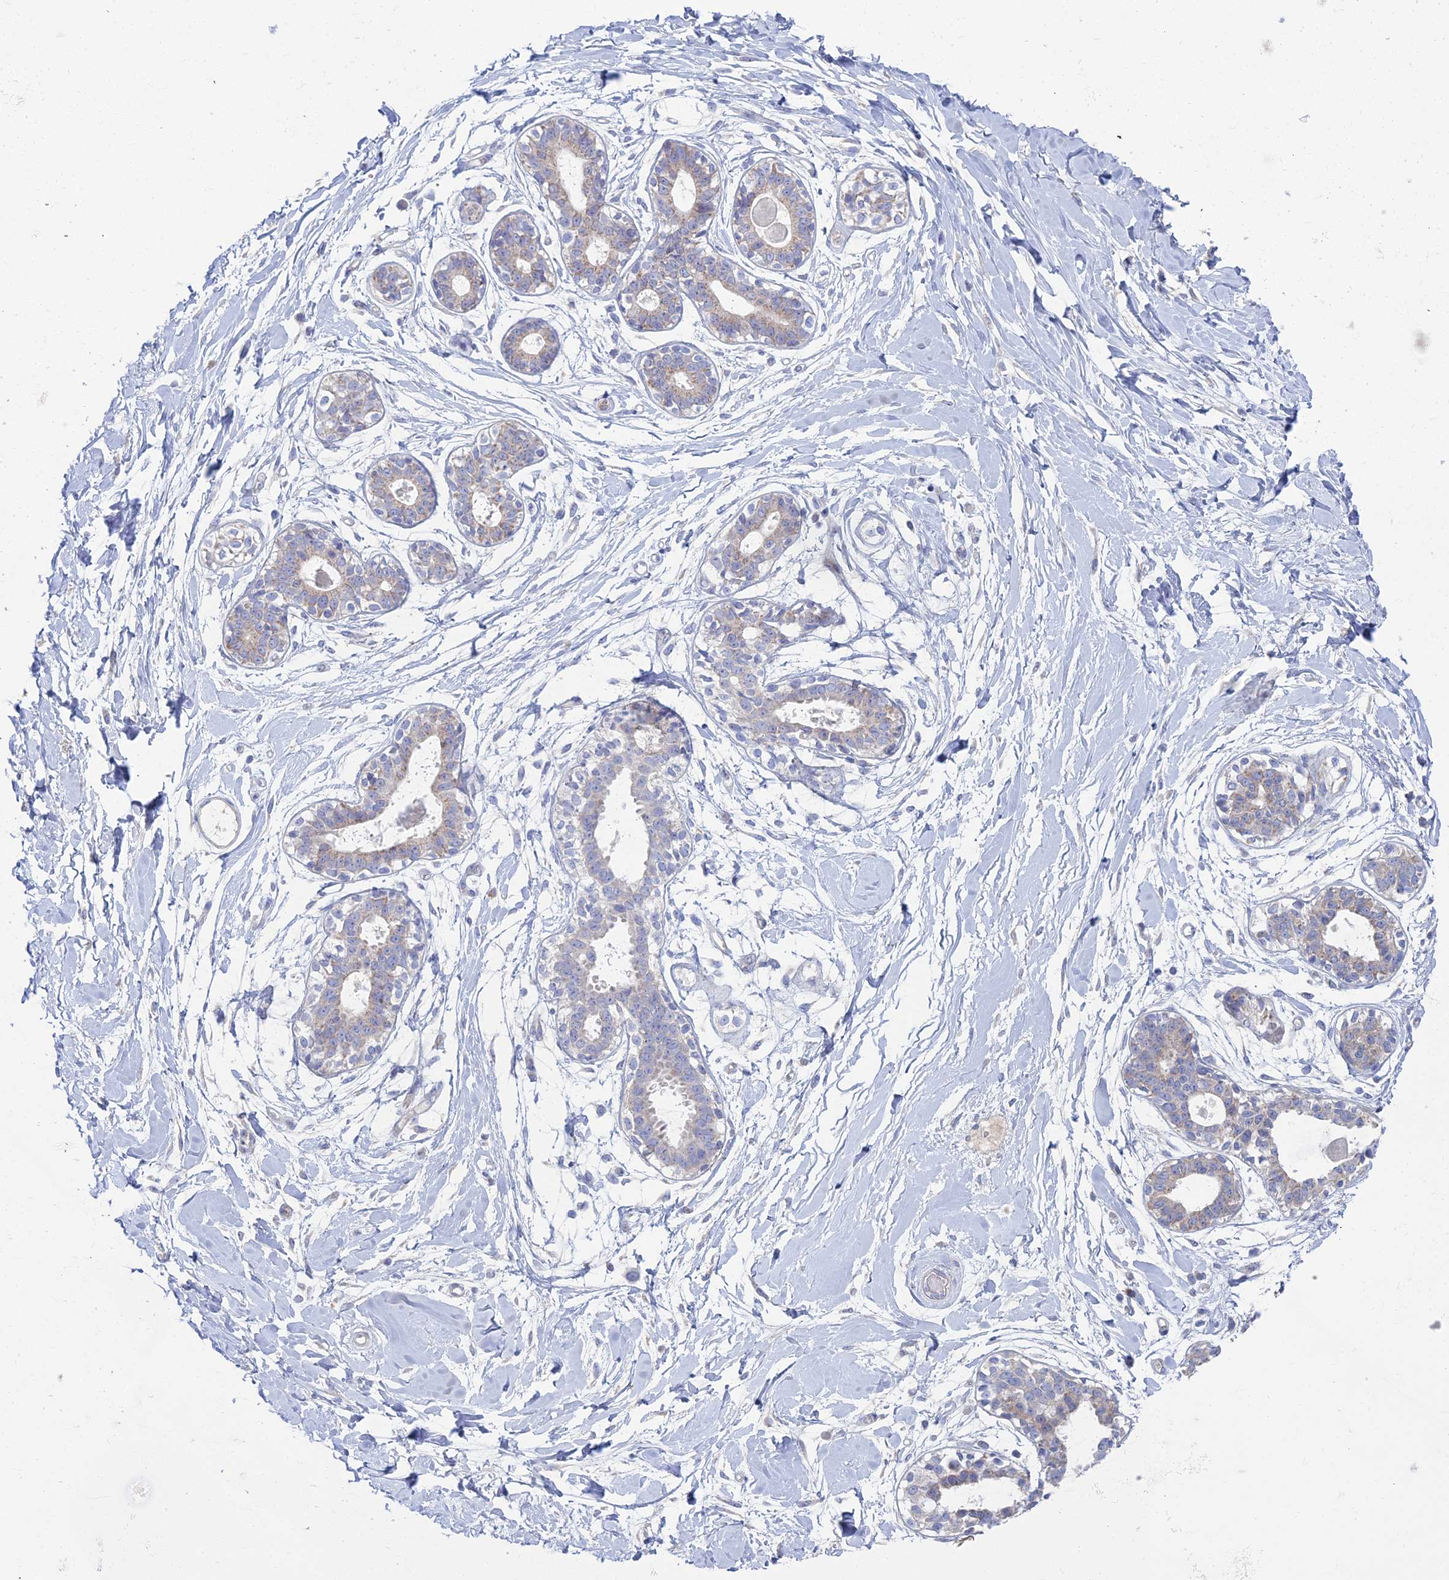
{"staining": {"intensity": "negative", "quantity": "none", "location": "none"}, "tissue": "breast", "cell_type": "Adipocytes", "image_type": "normal", "snomed": [{"axis": "morphology", "description": "Normal tissue, NOS"}, {"axis": "topography", "description": "Breast"}], "caption": "Immunohistochemistry photomicrograph of unremarkable breast: human breast stained with DAB (3,3'-diaminobenzidine) exhibits no significant protein expression in adipocytes.", "gene": "ARL16", "patient": {"sex": "female", "age": 45}}